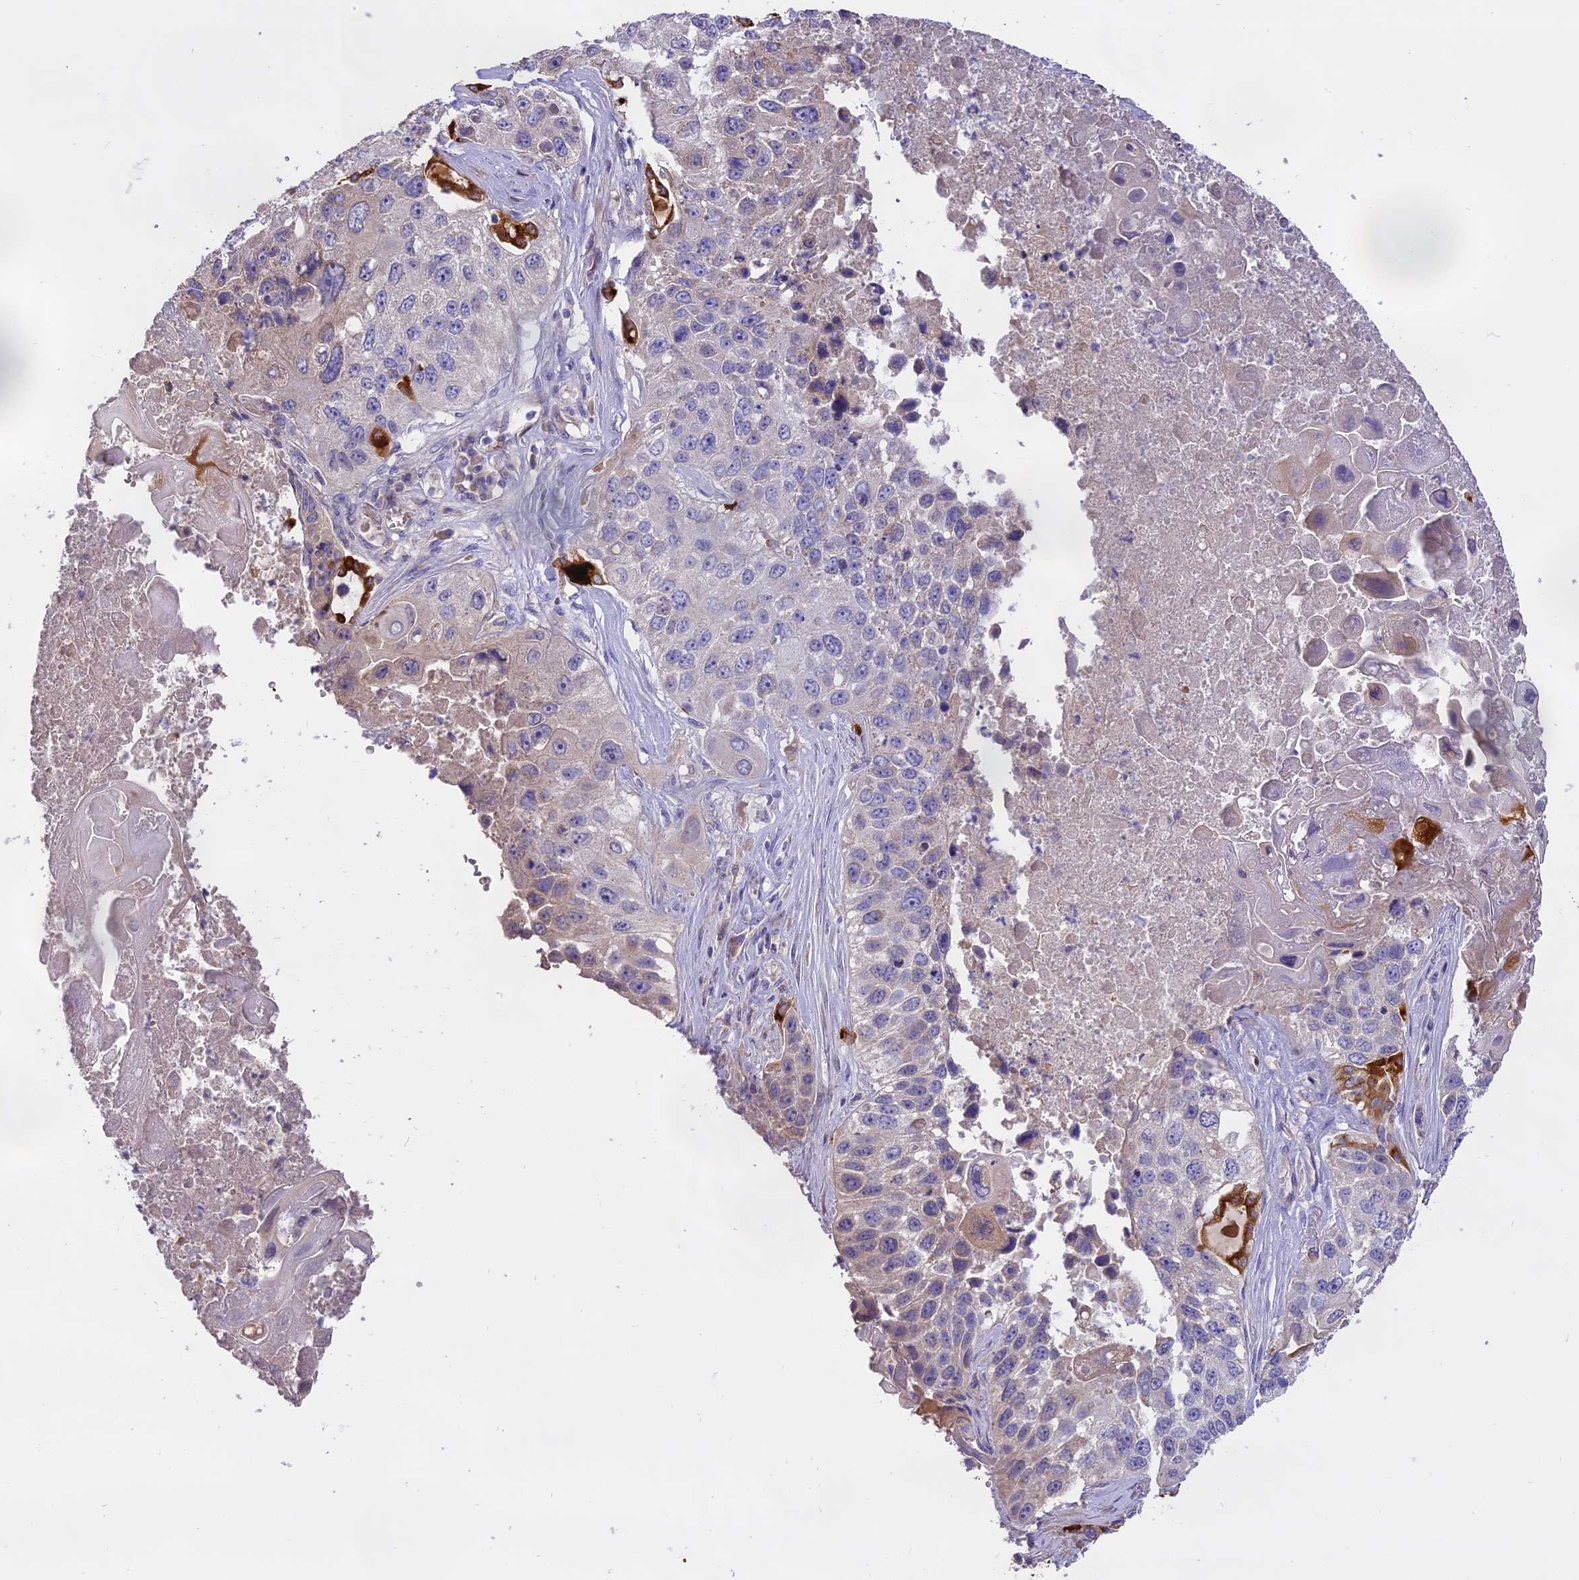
{"staining": {"intensity": "negative", "quantity": "none", "location": "none"}, "tissue": "lung cancer", "cell_type": "Tumor cells", "image_type": "cancer", "snomed": [{"axis": "morphology", "description": "Squamous cell carcinoma, NOS"}, {"axis": "topography", "description": "Lung"}], "caption": "The IHC image has no significant staining in tumor cells of lung cancer tissue.", "gene": "WFDC2", "patient": {"sex": "male", "age": 61}}